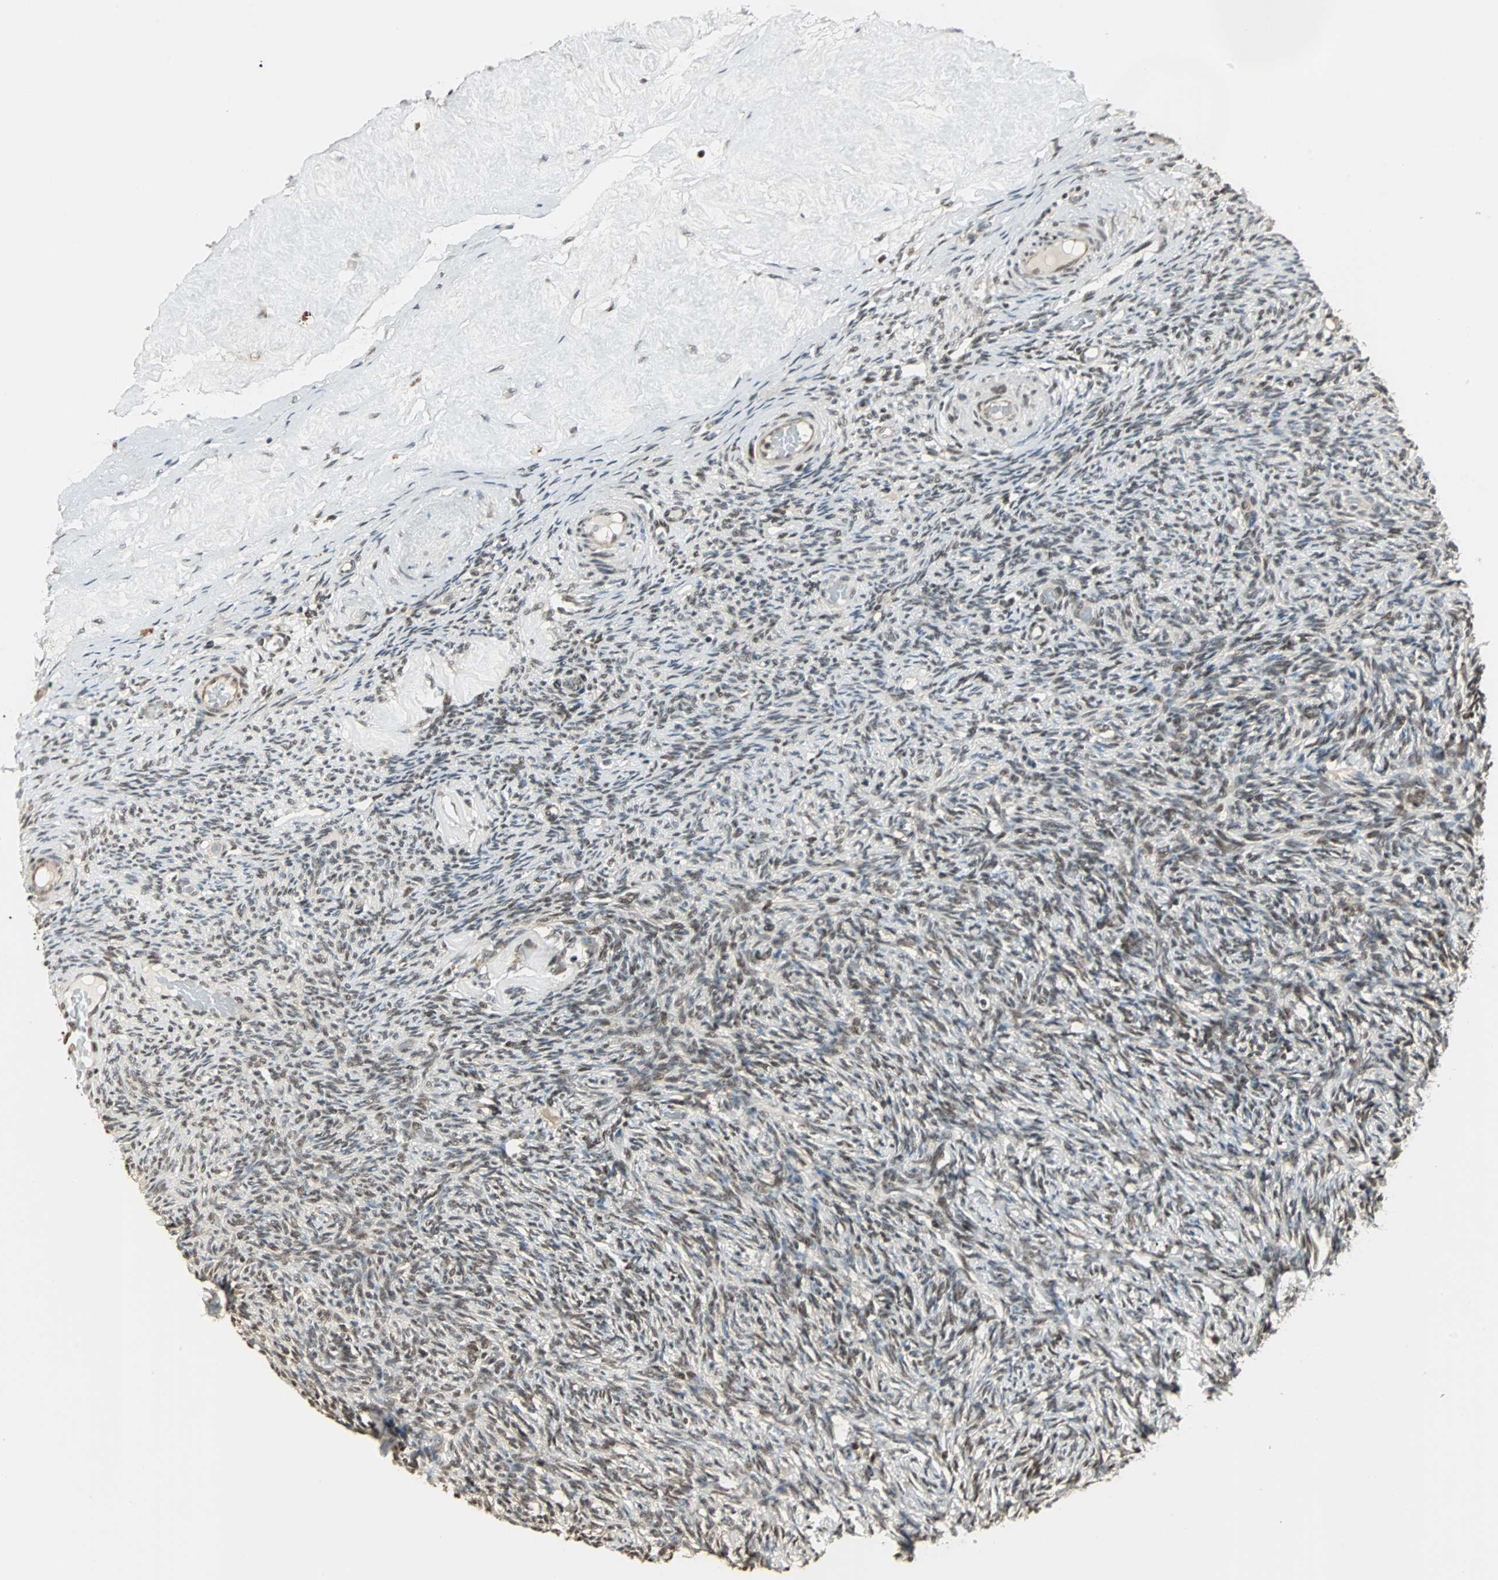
{"staining": {"intensity": "moderate", "quantity": ">75%", "location": "nuclear"}, "tissue": "ovary", "cell_type": "Ovarian stroma cells", "image_type": "normal", "snomed": [{"axis": "morphology", "description": "Normal tissue, NOS"}, {"axis": "topography", "description": "Ovary"}], "caption": "Protein staining exhibits moderate nuclear expression in about >75% of ovarian stroma cells in unremarkable ovary.", "gene": "MED4", "patient": {"sex": "female", "age": 60}}